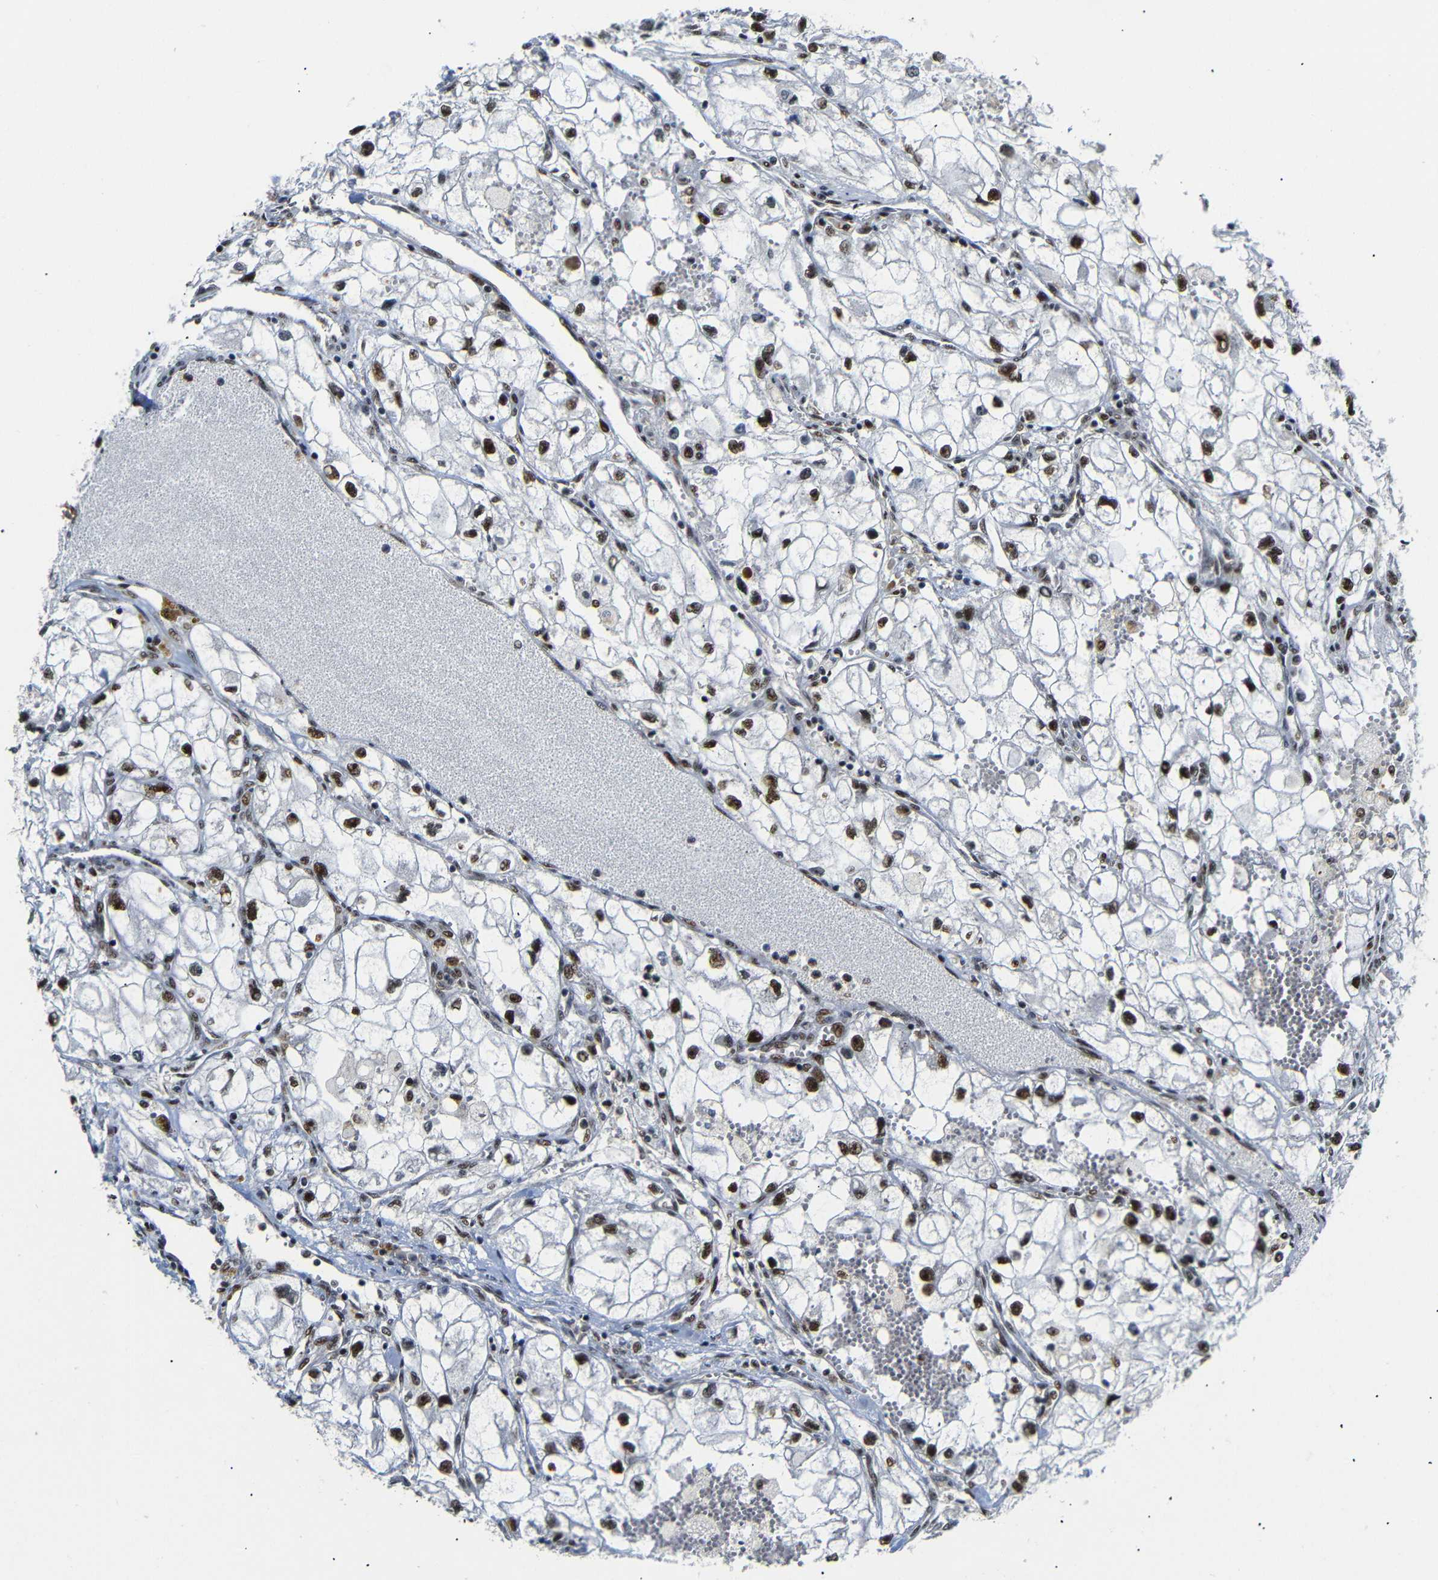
{"staining": {"intensity": "strong", "quantity": ">75%", "location": "nuclear"}, "tissue": "renal cancer", "cell_type": "Tumor cells", "image_type": "cancer", "snomed": [{"axis": "morphology", "description": "Adenocarcinoma, NOS"}, {"axis": "topography", "description": "Kidney"}], "caption": "Renal cancer stained for a protein shows strong nuclear positivity in tumor cells.", "gene": "SETDB2", "patient": {"sex": "female", "age": 70}}